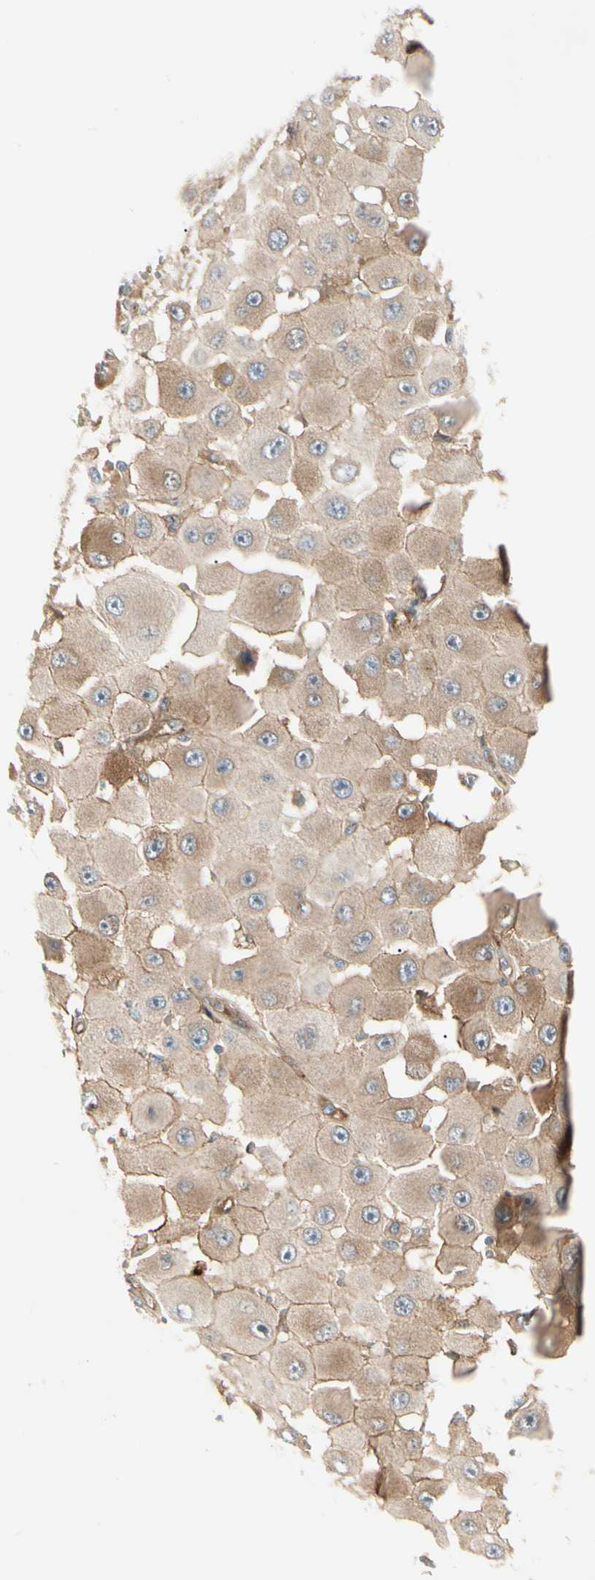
{"staining": {"intensity": "moderate", "quantity": ">75%", "location": "cytoplasmic/membranous"}, "tissue": "melanoma", "cell_type": "Tumor cells", "image_type": "cancer", "snomed": [{"axis": "morphology", "description": "Malignant melanoma, NOS"}, {"axis": "topography", "description": "Skin"}], "caption": "There is medium levels of moderate cytoplasmic/membranous positivity in tumor cells of malignant melanoma, as demonstrated by immunohistochemical staining (brown color).", "gene": "F2R", "patient": {"sex": "female", "age": 81}}